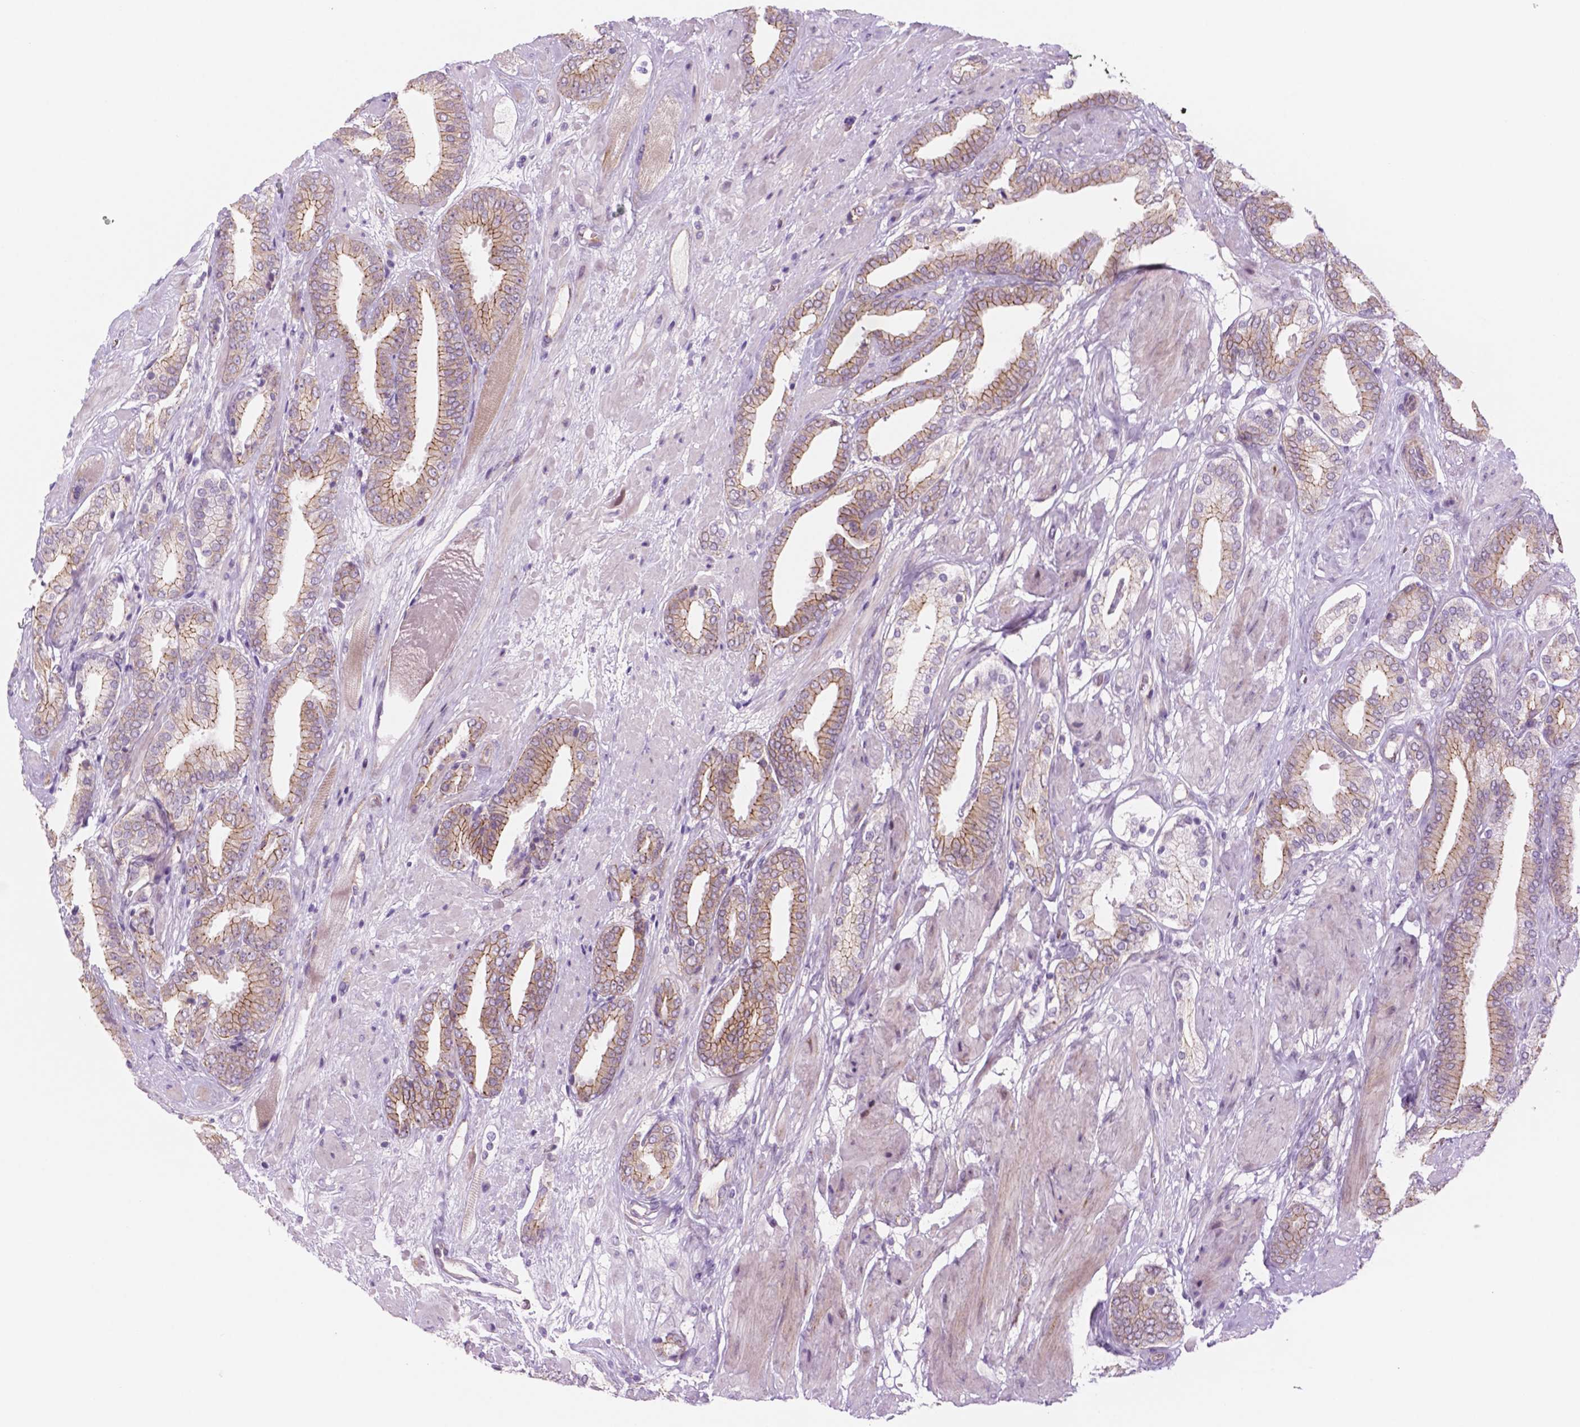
{"staining": {"intensity": "moderate", "quantity": ">75%", "location": "cytoplasmic/membranous"}, "tissue": "prostate cancer", "cell_type": "Tumor cells", "image_type": "cancer", "snomed": [{"axis": "morphology", "description": "Adenocarcinoma, High grade"}, {"axis": "topography", "description": "Prostate"}], "caption": "This is a micrograph of IHC staining of prostate cancer (high-grade adenocarcinoma), which shows moderate expression in the cytoplasmic/membranous of tumor cells.", "gene": "RND3", "patient": {"sex": "male", "age": 56}}